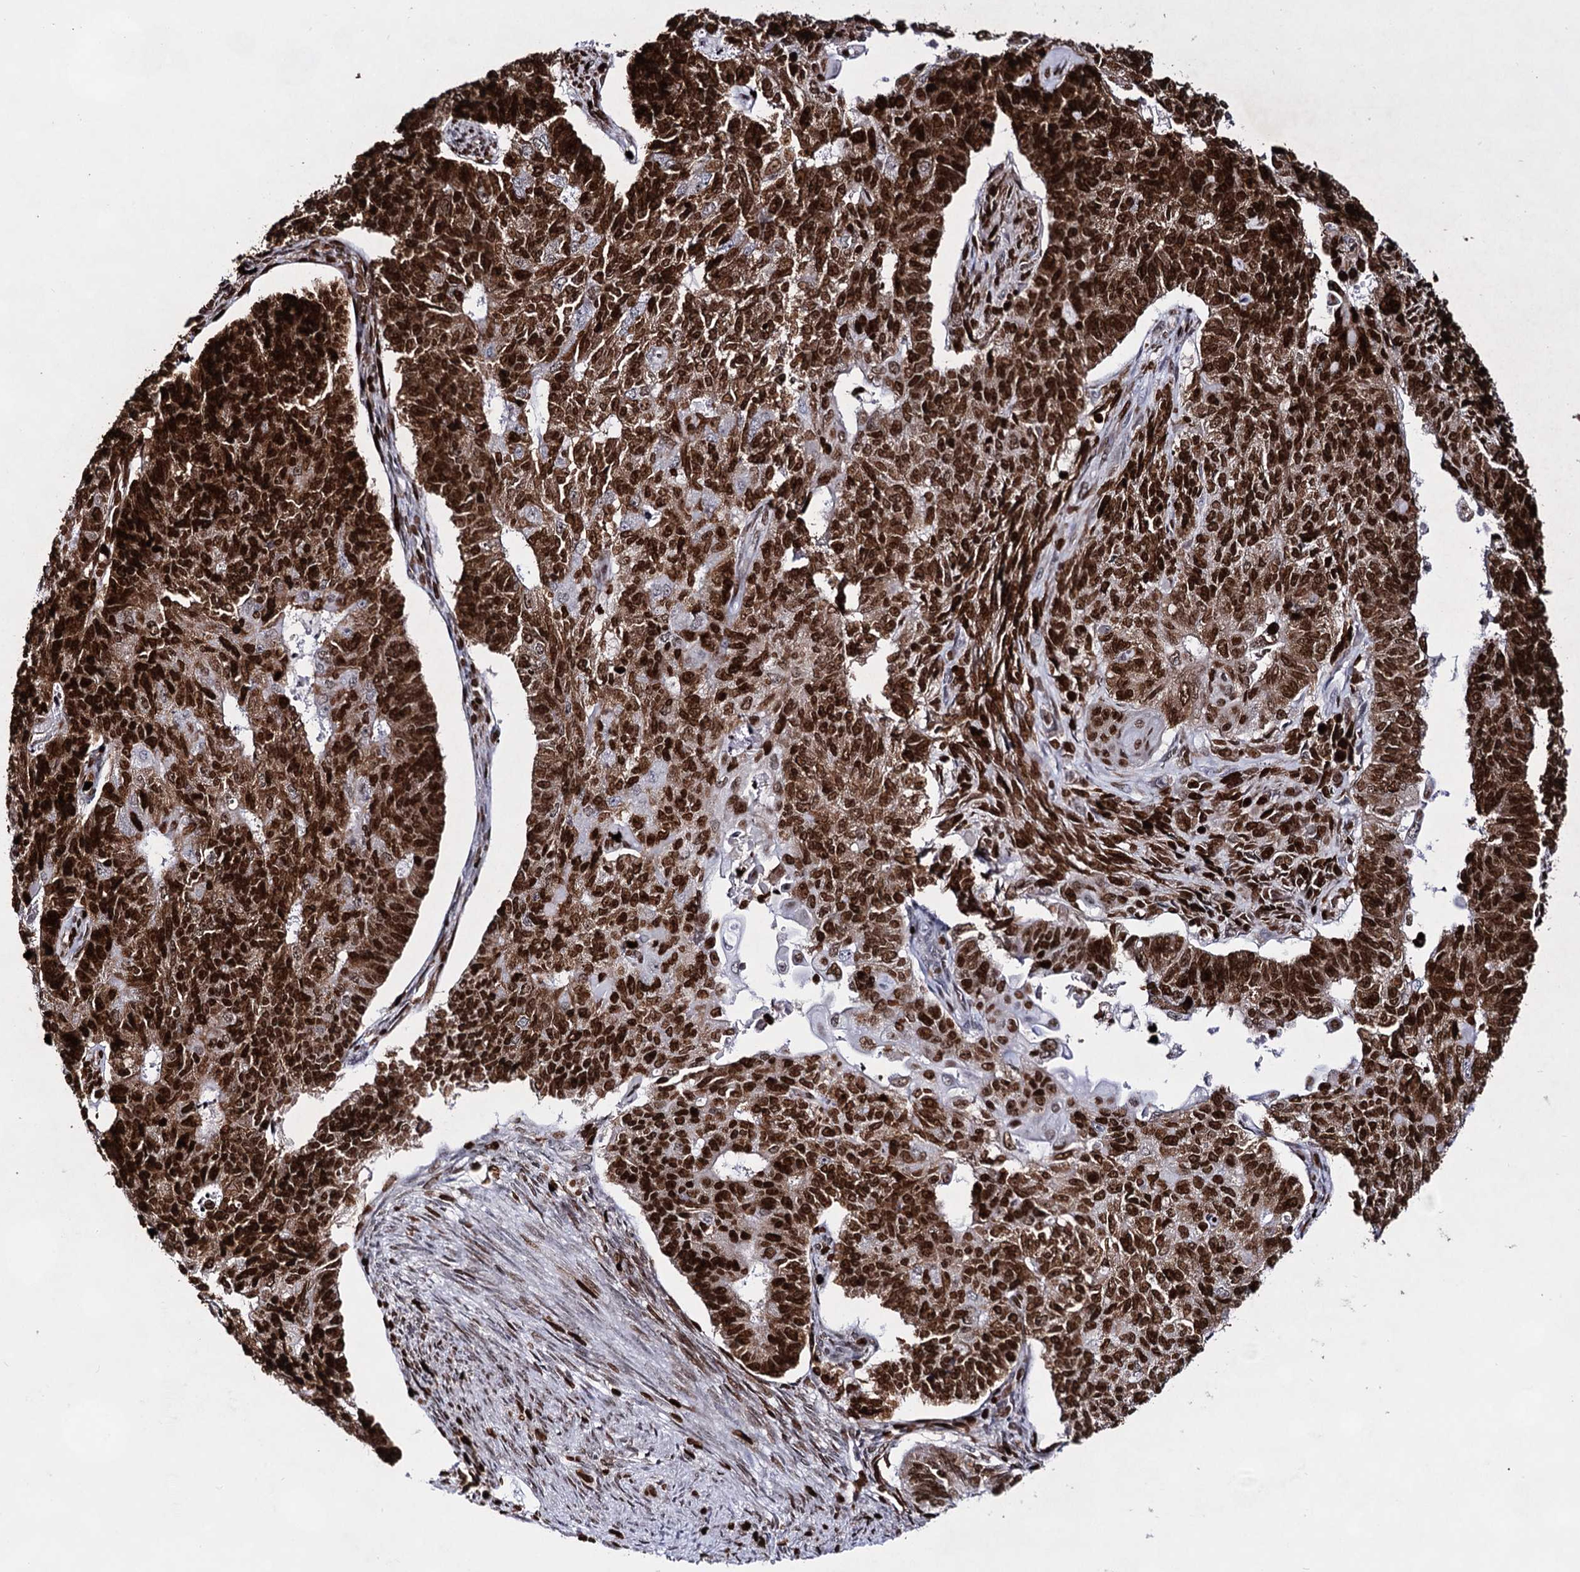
{"staining": {"intensity": "strong", "quantity": ">75%", "location": "nuclear"}, "tissue": "endometrial cancer", "cell_type": "Tumor cells", "image_type": "cancer", "snomed": [{"axis": "morphology", "description": "Adenocarcinoma, NOS"}, {"axis": "topography", "description": "Endometrium"}], "caption": "Endometrial adenocarcinoma tissue displays strong nuclear staining in about >75% of tumor cells", "gene": "HMGB2", "patient": {"sex": "female", "age": 32}}